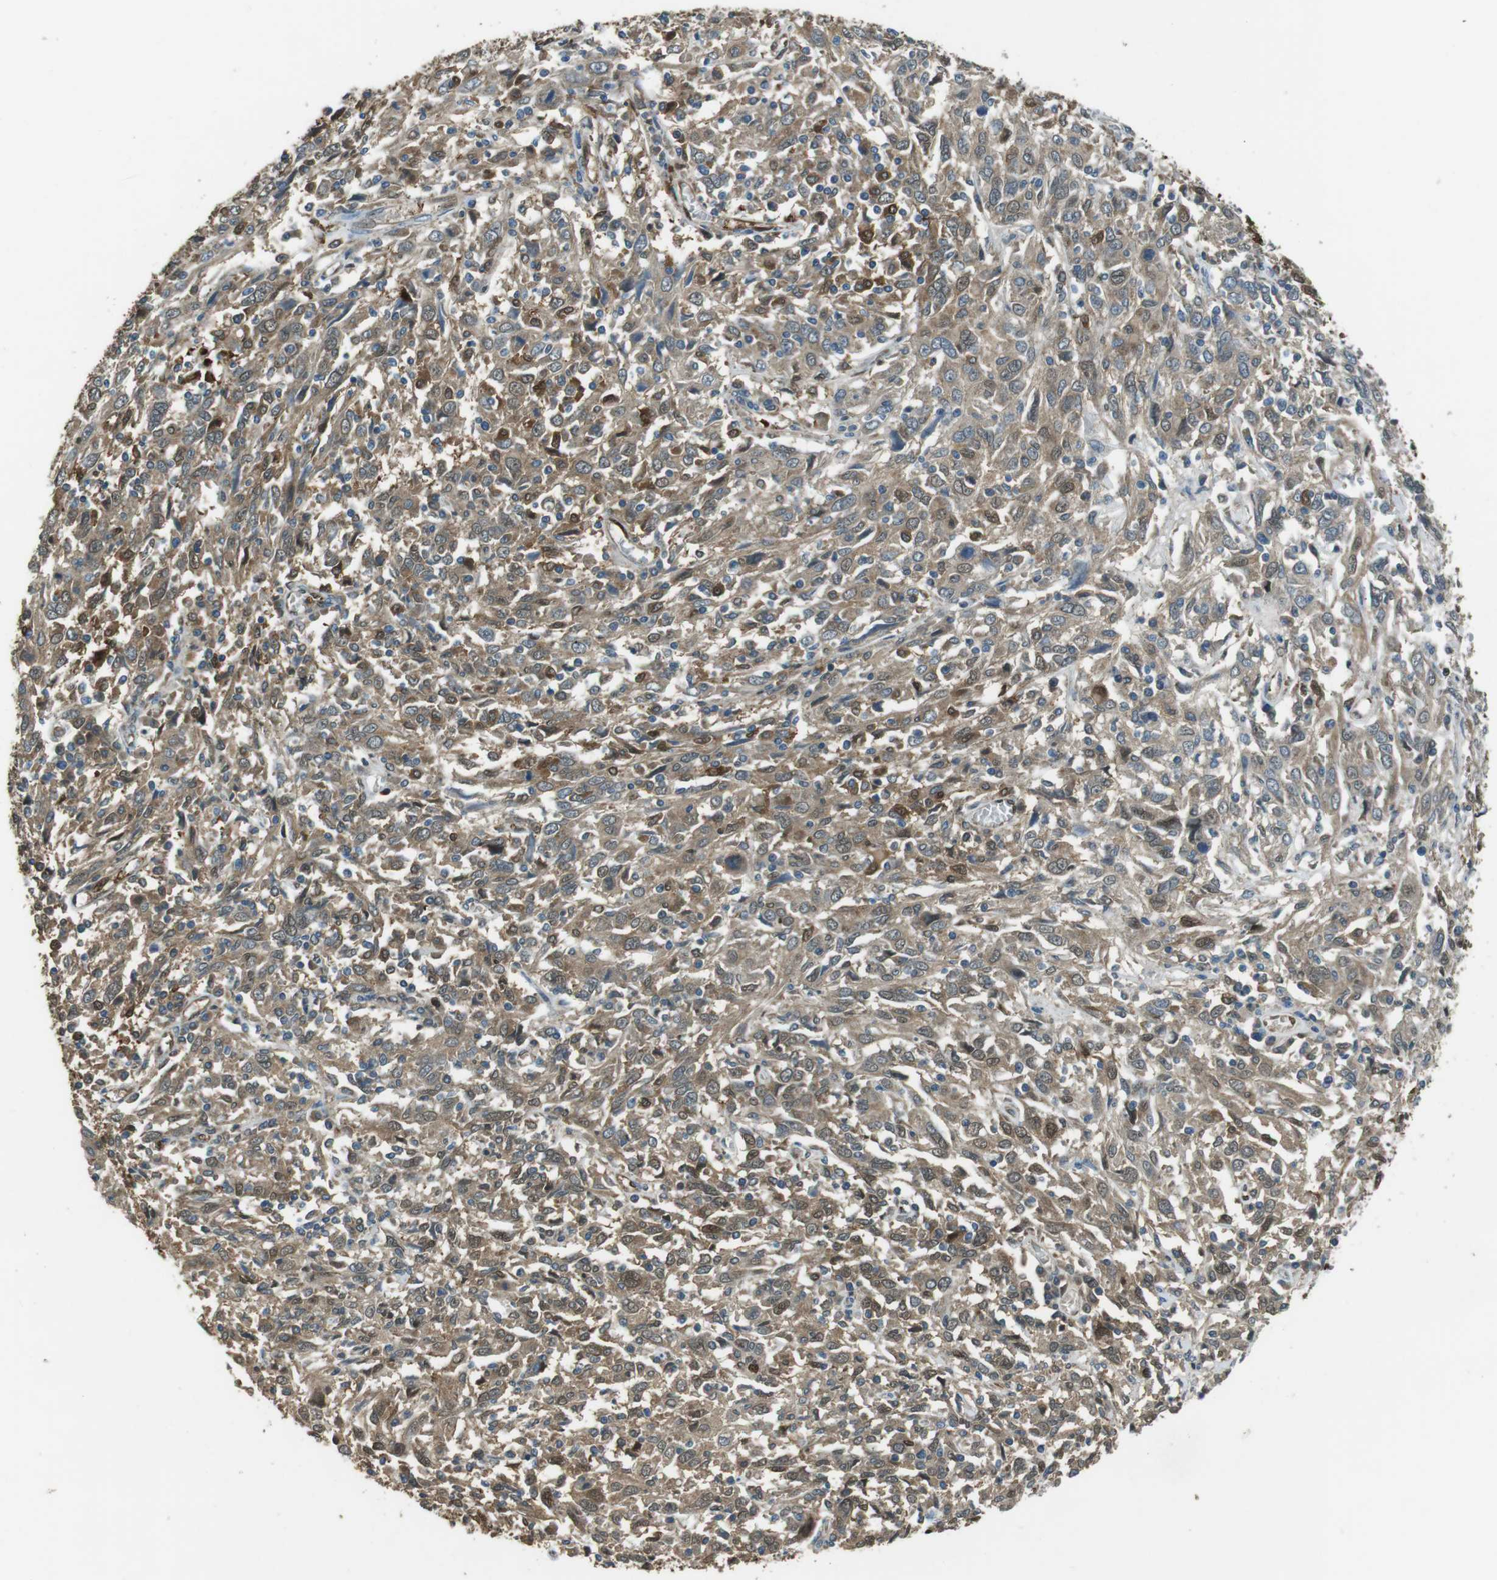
{"staining": {"intensity": "moderate", "quantity": ">75%", "location": "cytoplasmic/membranous,nuclear"}, "tissue": "cervical cancer", "cell_type": "Tumor cells", "image_type": "cancer", "snomed": [{"axis": "morphology", "description": "Squamous cell carcinoma, NOS"}, {"axis": "topography", "description": "Cervix"}], "caption": "Immunohistochemistry (IHC) image of neoplastic tissue: human squamous cell carcinoma (cervical) stained using immunohistochemistry (IHC) displays medium levels of moderate protein expression localized specifically in the cytoplasmic/membranous and nuclear of tumor cells, appearing as a cytoplasmic/membranous and nuclear brown color.", "gene": "MFAP3", "patient": {"sex": "female", "age": 46}}